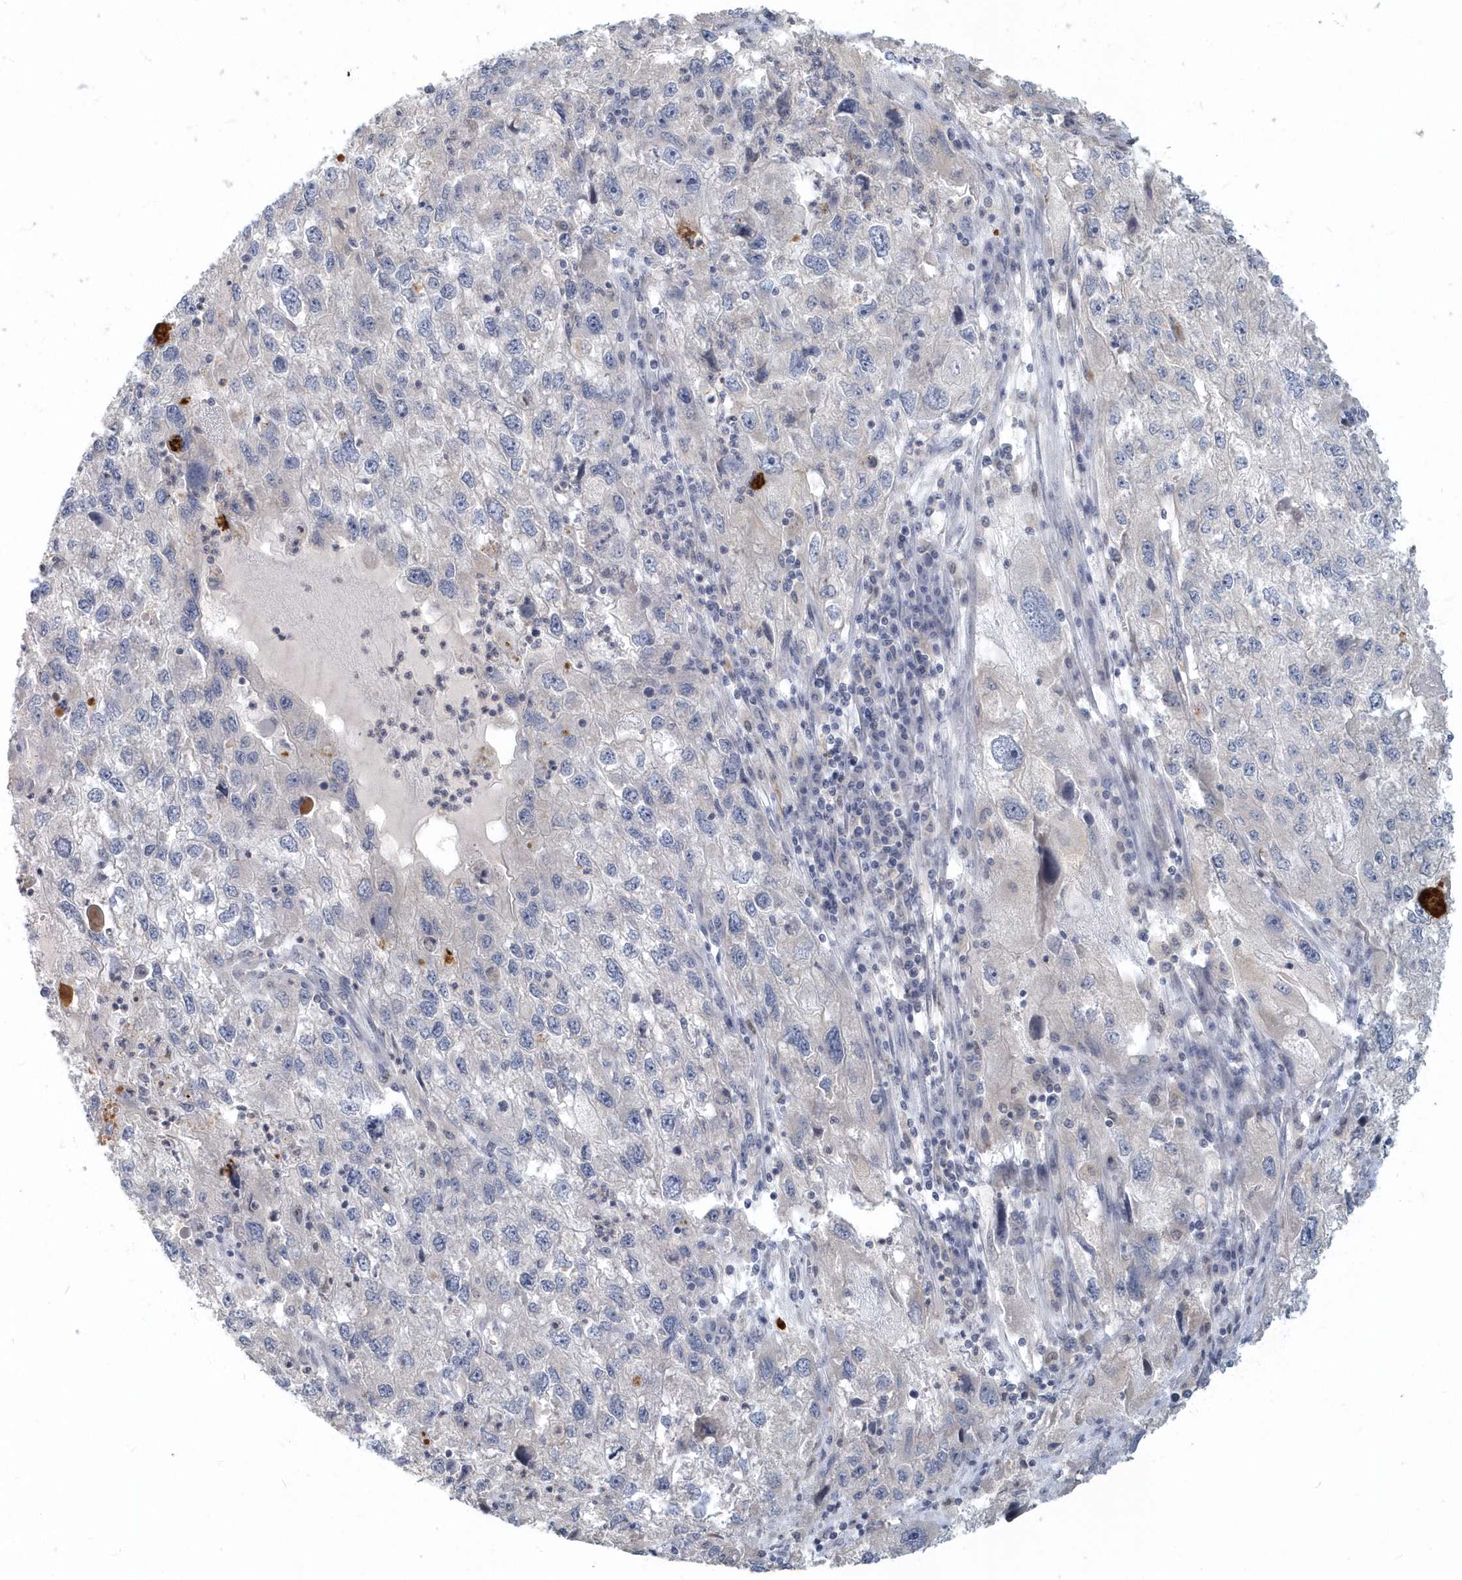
{"staining": {"intensity": "negative", "quantity": "none", "location": "none"}, "tissue": "endometrial cancer", "cell_type": "Tumor cells", "image_type": "cancer", "snomed": [{"axis": "morphology", "description": "Adenocarcinoma, NOS"}, {"axis": "topography", "description": "Endometrium"}], "caption": "The histopathology image demonstrates no staining of tumor cells in adenocarcinoma (endometrial).", "gene": "NAPB", "patient": {"sex": "female", "age": 49}}